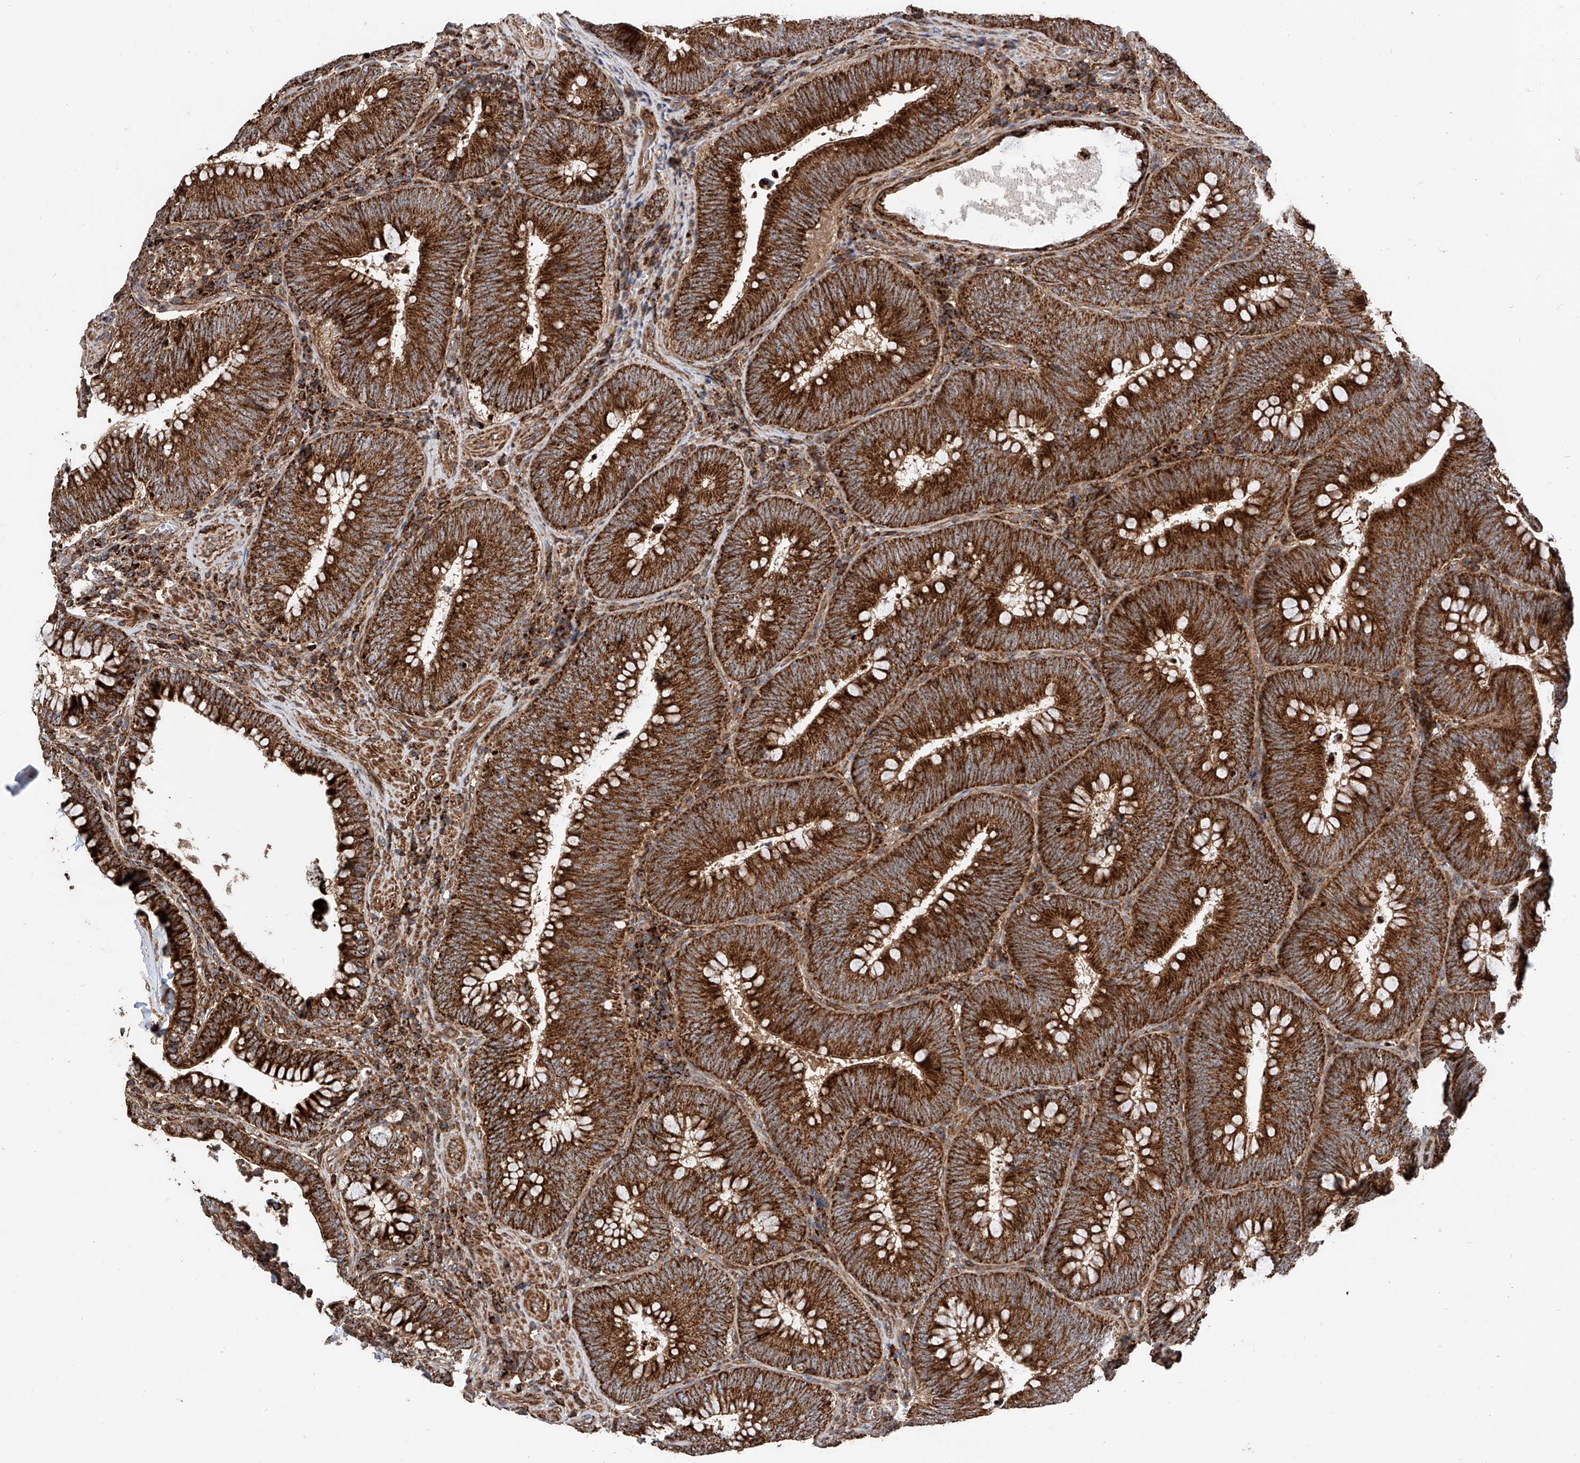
{"staining": {"intensity": "strong", "quantity": ">75%", "location": "cytoplasmic/membranous"}, "tissue": "colorectal cancer", "cell_type": "Tumor cells", "image_type": "cancer", "snomed": [{"axis": "morphology", "description": "Normal tissue, NOS"}, {"axis": "topography", "description": "Colon"}], "caption": "Protein staining reveals strong cytoplasmic/membranous expression in approximately >75% of tumor cells in colorectal cancer. The staining was performed using DAB to visualize the protein expression in brown, while the nuclei were stained in blue with hematoxylin (Magnification: 20x).", "gene": "PISD", "patient": {"sex": "female", "age": 82}}